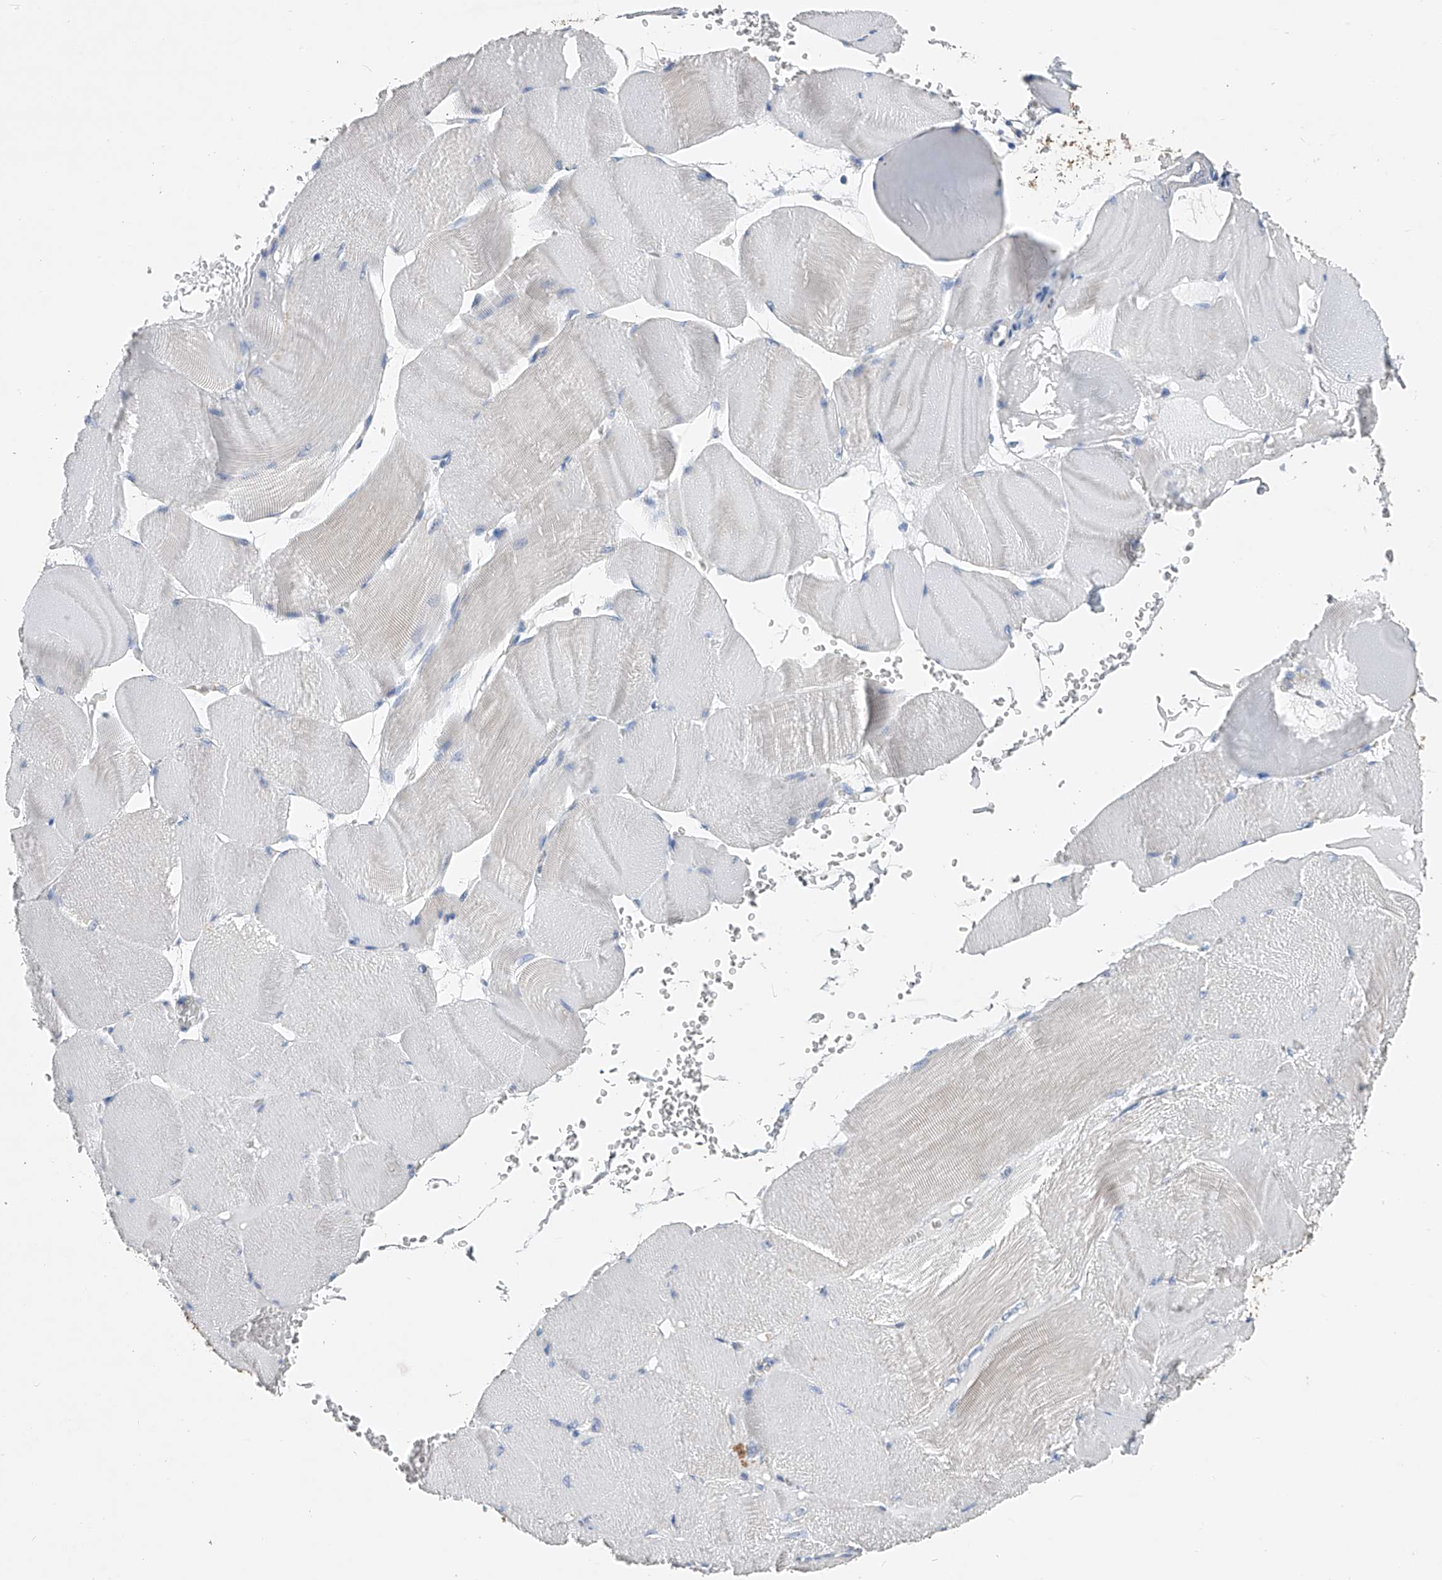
{"staining": {"intensity": "negative", "quantity": "none", "location": "none"}, "tissue": "skeletal muscle", "cell_type": "Myocytes", "image_type": "normal", "snomed": [{"axis": "morphology", "description": "Normal tissue, NOS"}, {"axis": "morphology", "description": "Basal cell carcinoma"}, {"axis": "topography", "description": "Skeletal muscle"}], "caption": "IHC histopathology image of unremarkable skeletal muscle: skeletal muscle stained with DAB (3,3'-diaminobenzidine) shows no significant protein positivity in myocytes.", "gene": "ADRA1A", "patient": {"sex": "female", "age": 64}}